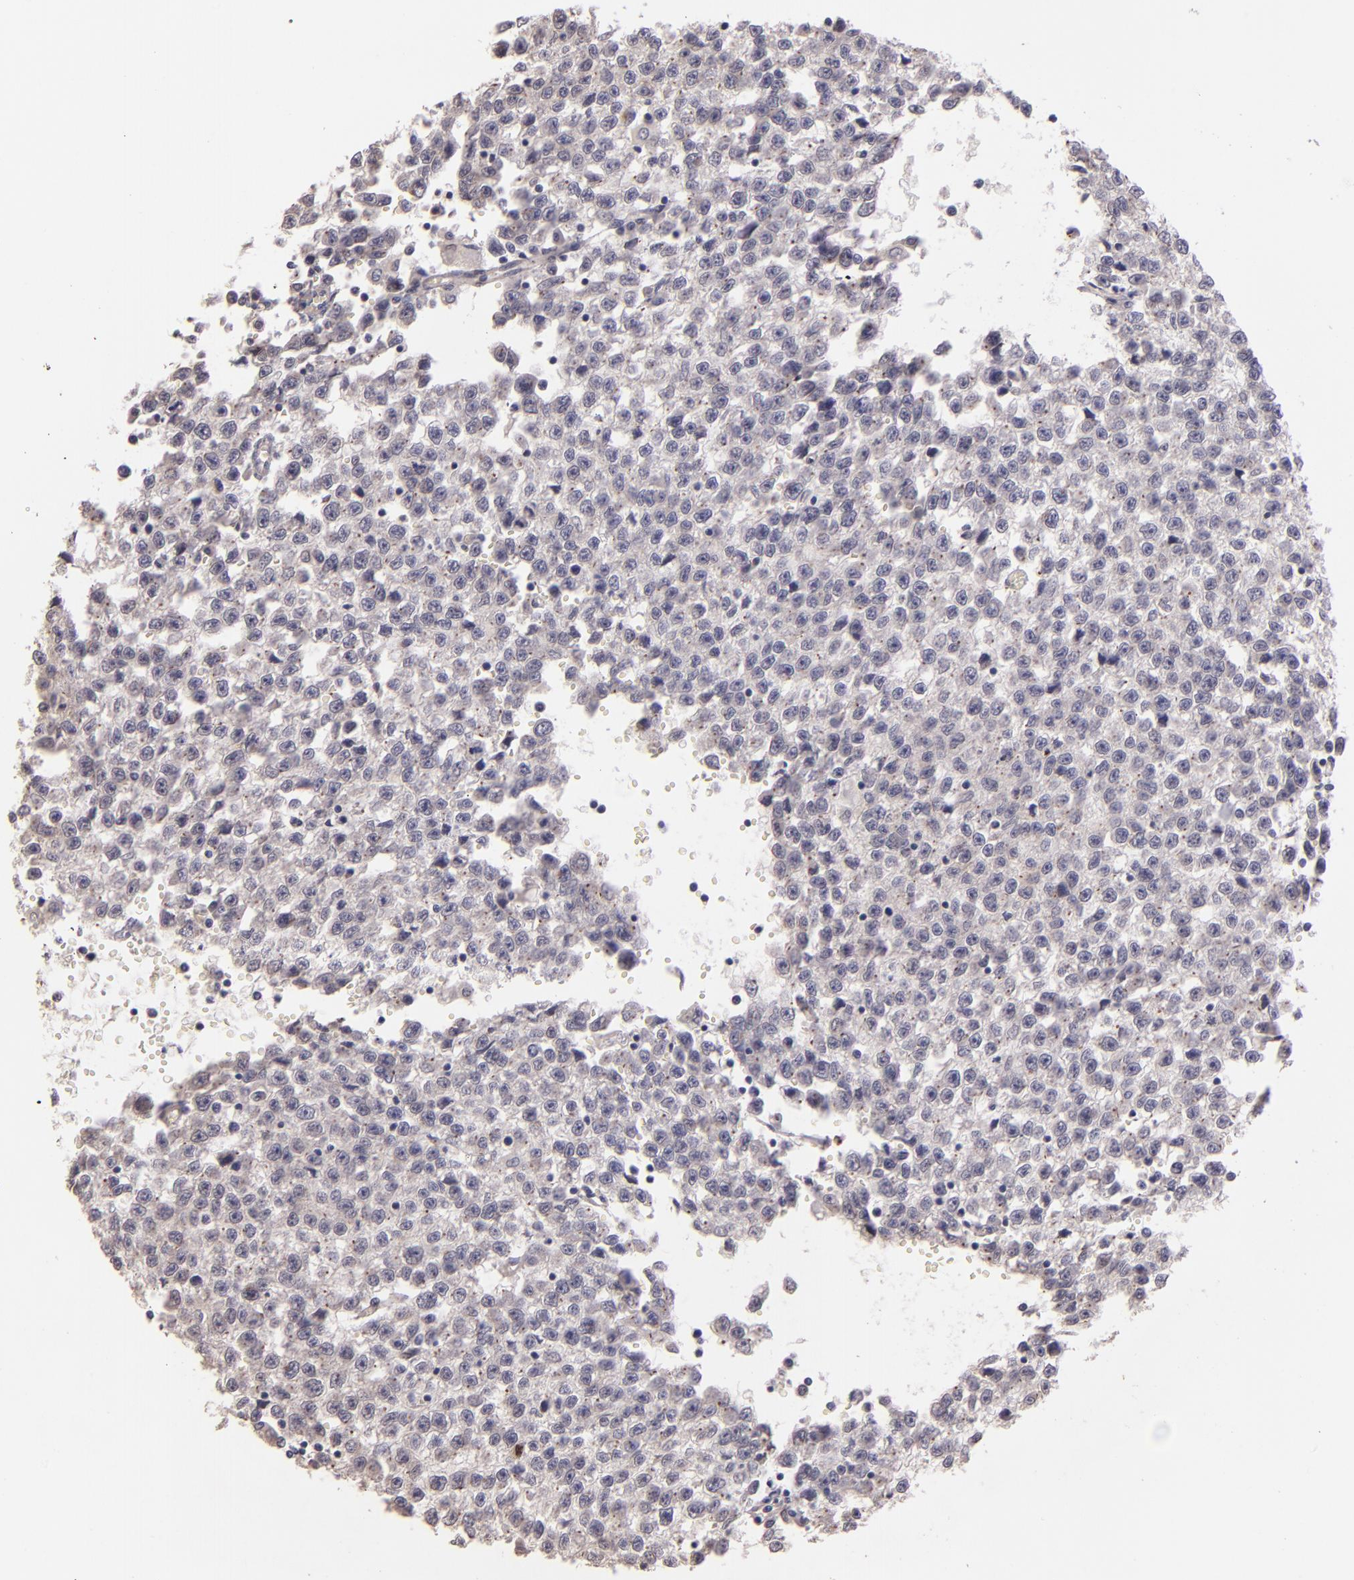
{"staining": {"intensity": "weak", "quantity": "25%-75%", "location": "nuclear"}, "tissue": "testis cancer", "cell_type": "Tumor cells", "image_type": "cancer", "snomed": [{"axis": "morphology", "description": "Seminoma, NOS"}, {"axis": "topography", "description": "Testis"}], "caption": "High-magnification brightfield microscopy of seminoma (testis) stained with DAB (brown) and counterstained with hematoxylin (blue). tumor cells exhibit weak nuclear staining is present in about25%-75% of cells.", "gene": "NUP62CL", "patient": {"sex": "male", "age": 35}}